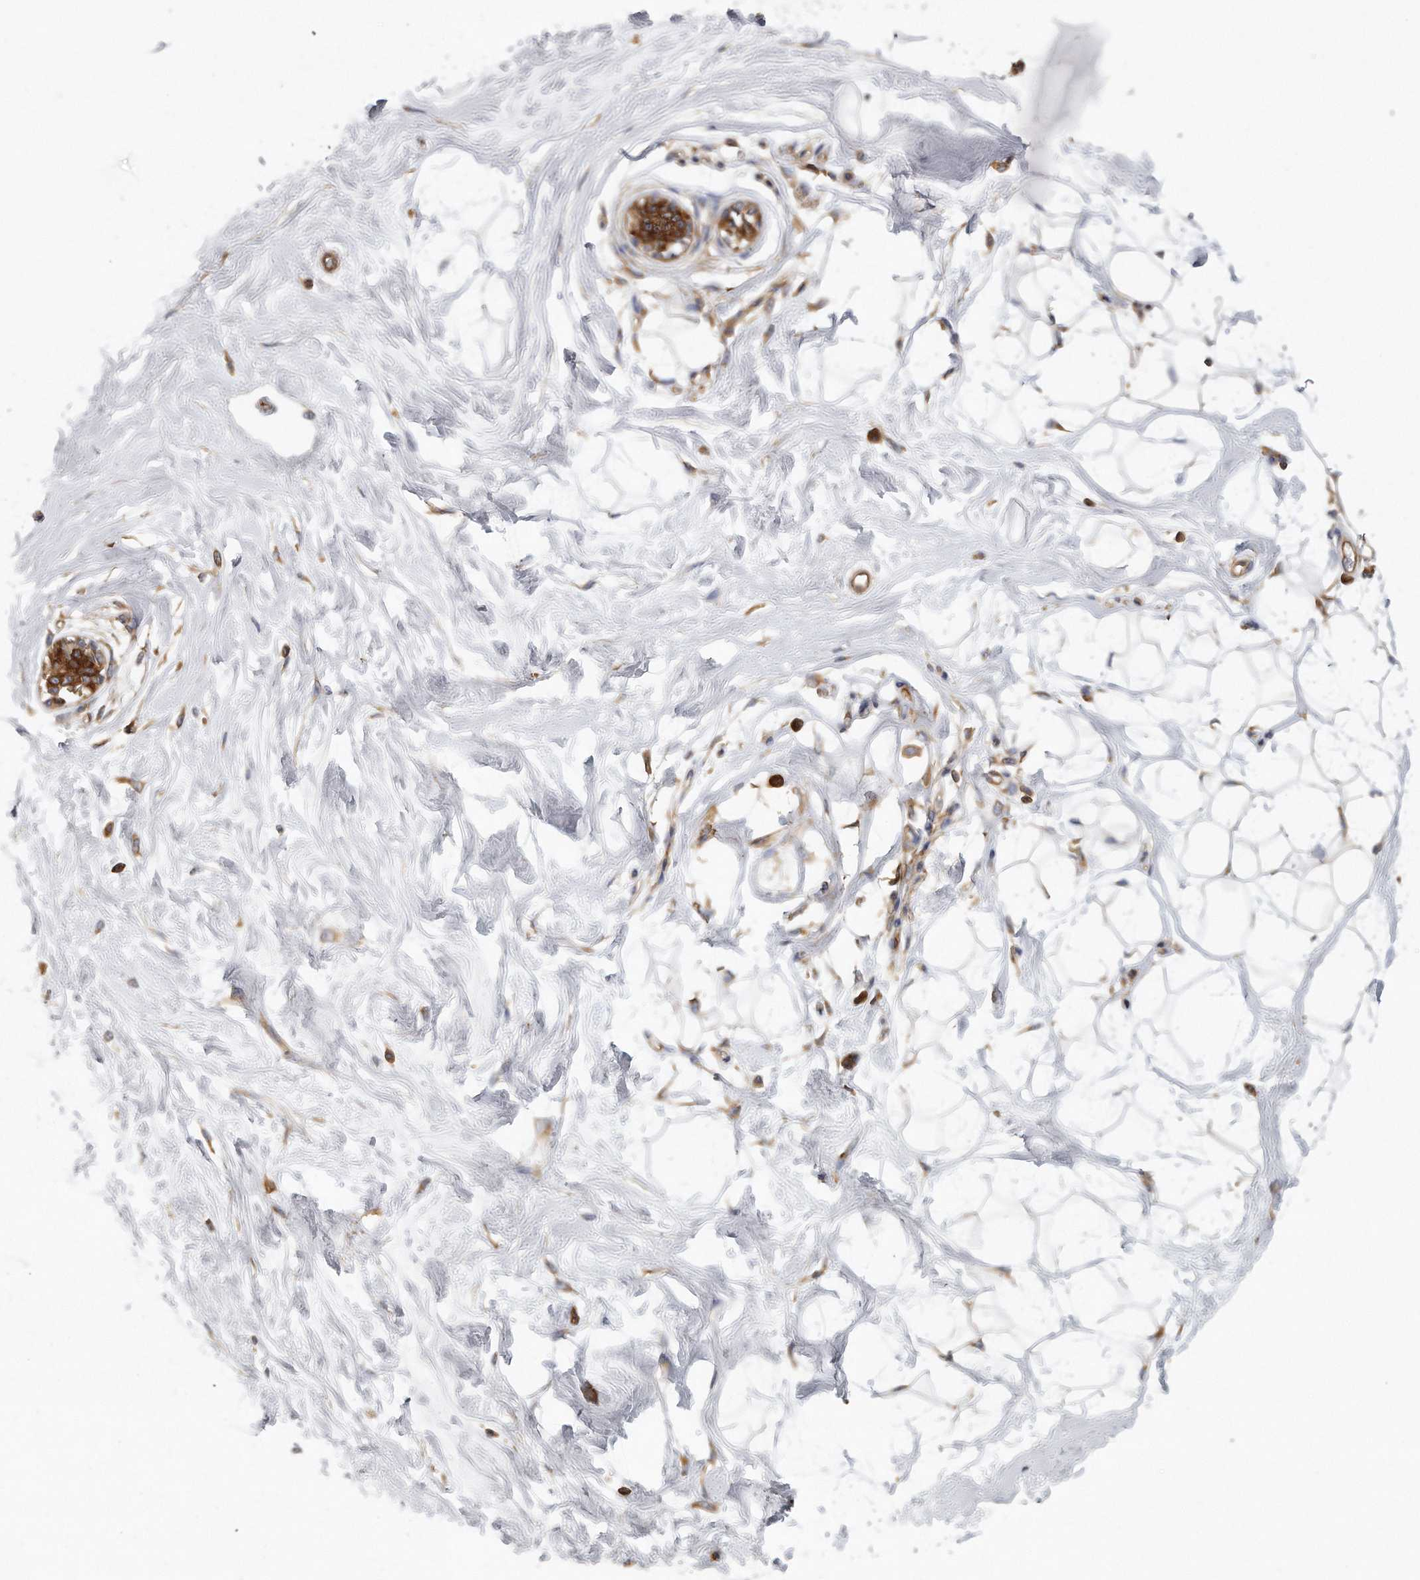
{"staining": {"intensity": "moderate", "quantity": ">75%", "location": "cytoplasmic/membranous"}, "tissue": "breast", "cell_type": "Adipocytes", "image_type": "normal", "snomed": [{"axis": "morphology", "description": "Normal tissue, NOS"}, {"axis": "topography", "description": "Breast"}], "caption": "This micrograph reveals IHC staining of benign breast, with medium moderate cytoplasmic/membranous staining in approximately >75% of adipocytes.", "gene": "EIF3I", "patient": {"sex": "female", "age": 45}}